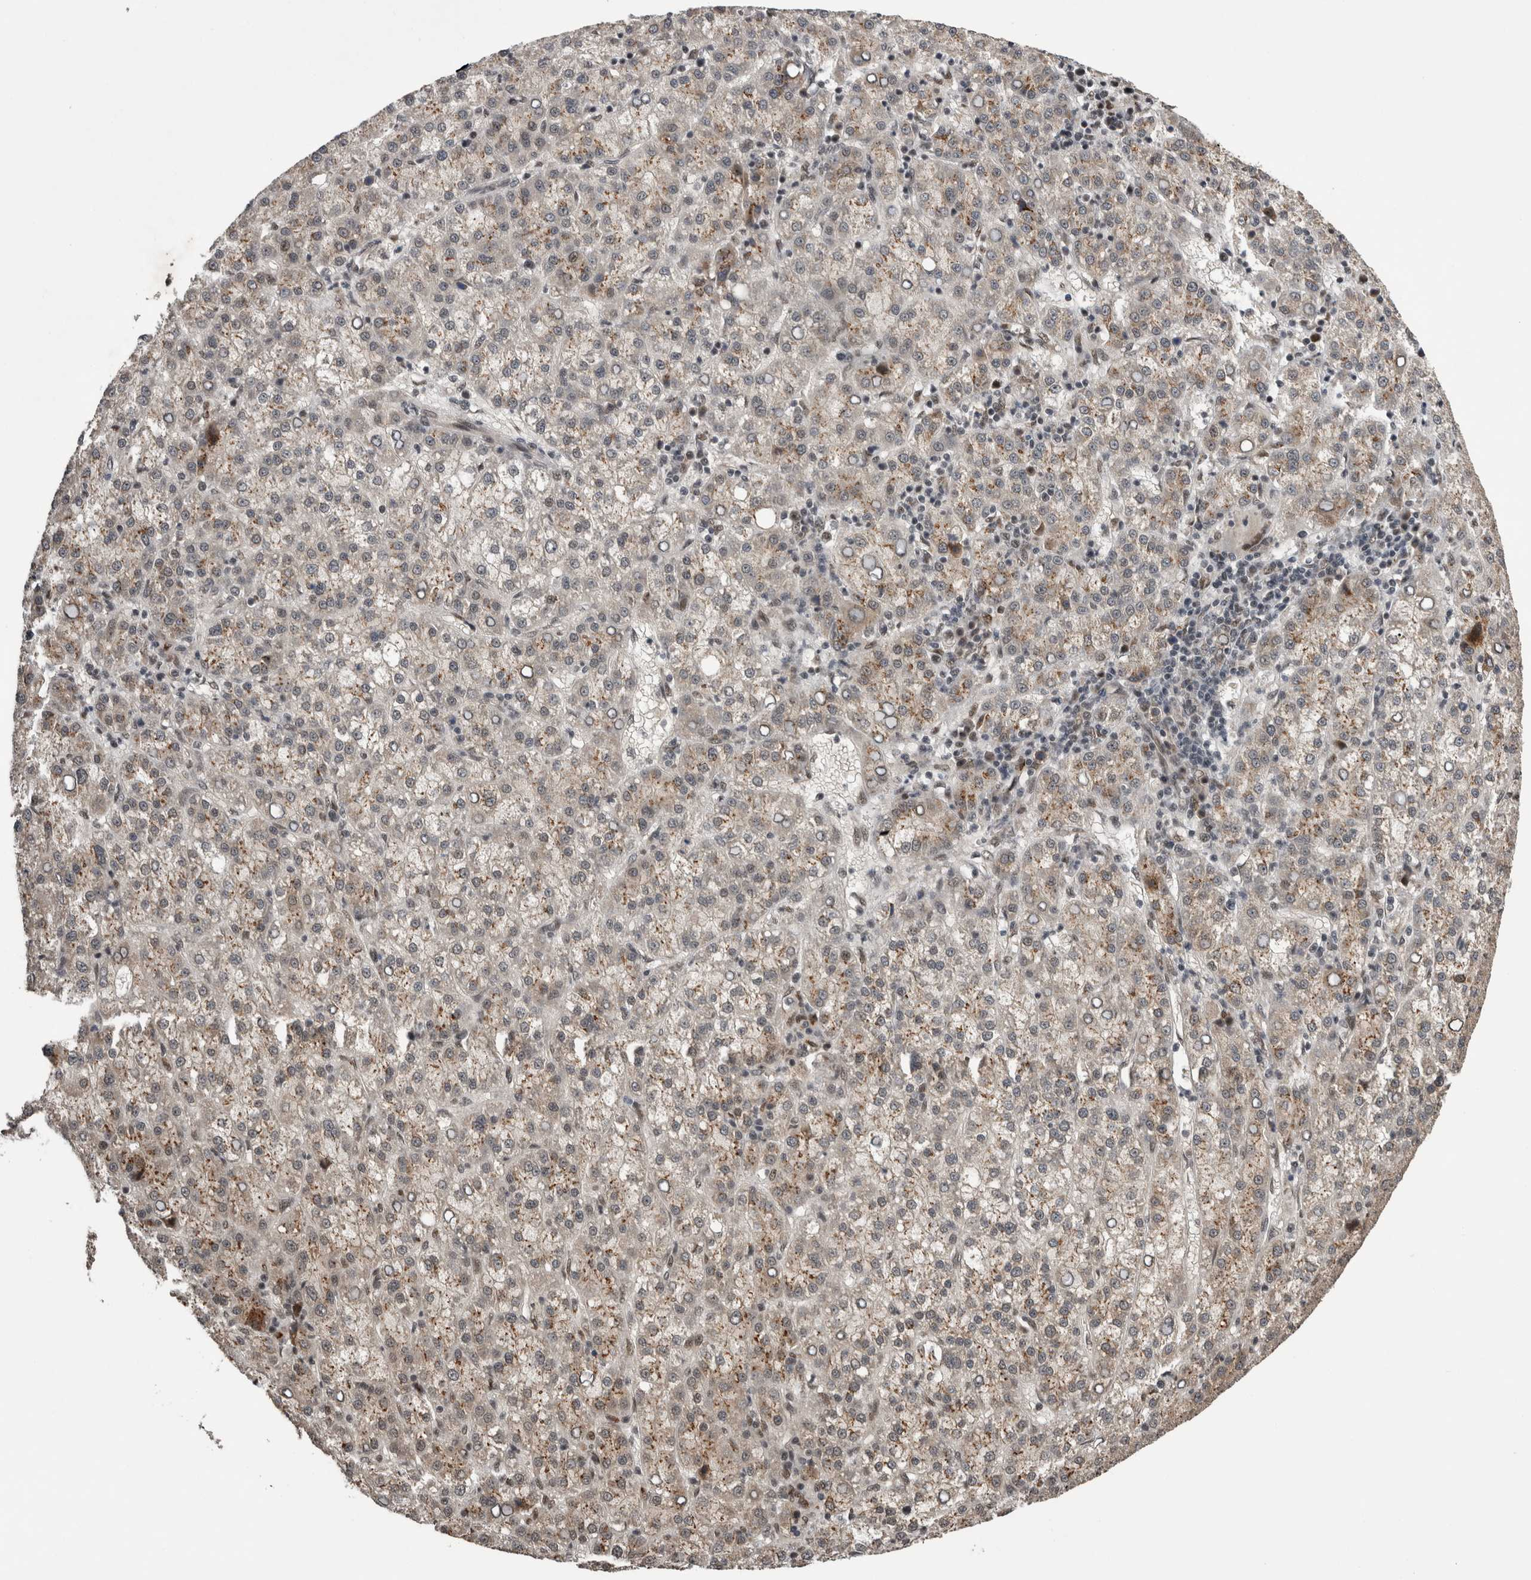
{"staining": {"intensity": "weak", "quantity": "<25%", "location": "cytoplasmic/membranous"}, "tissue": "liver cancer", "cell_type": "Tumor cells", "image_type": "cancer", "snomed": [{"axis": "morphology", "description": "Carcinoma, Hepatocellular, NOS"}, {"axis": "topography", "description": "Liver"}], "caption": "An immunohistochemistry photomicrograph of liver hepatocellular carcinoma is shown. There is no staining in tumor cells of liver hepatocellular carcinoma. The staining was performed using DAB (3,3'-diaminobenzidine) to visualize the protein expression in brown, while the nuclei were stained in blue with hematoxylin (Magnification: 20x).", "gene": "CPSF2", "patient": {"sex": "female", "age": 58}}